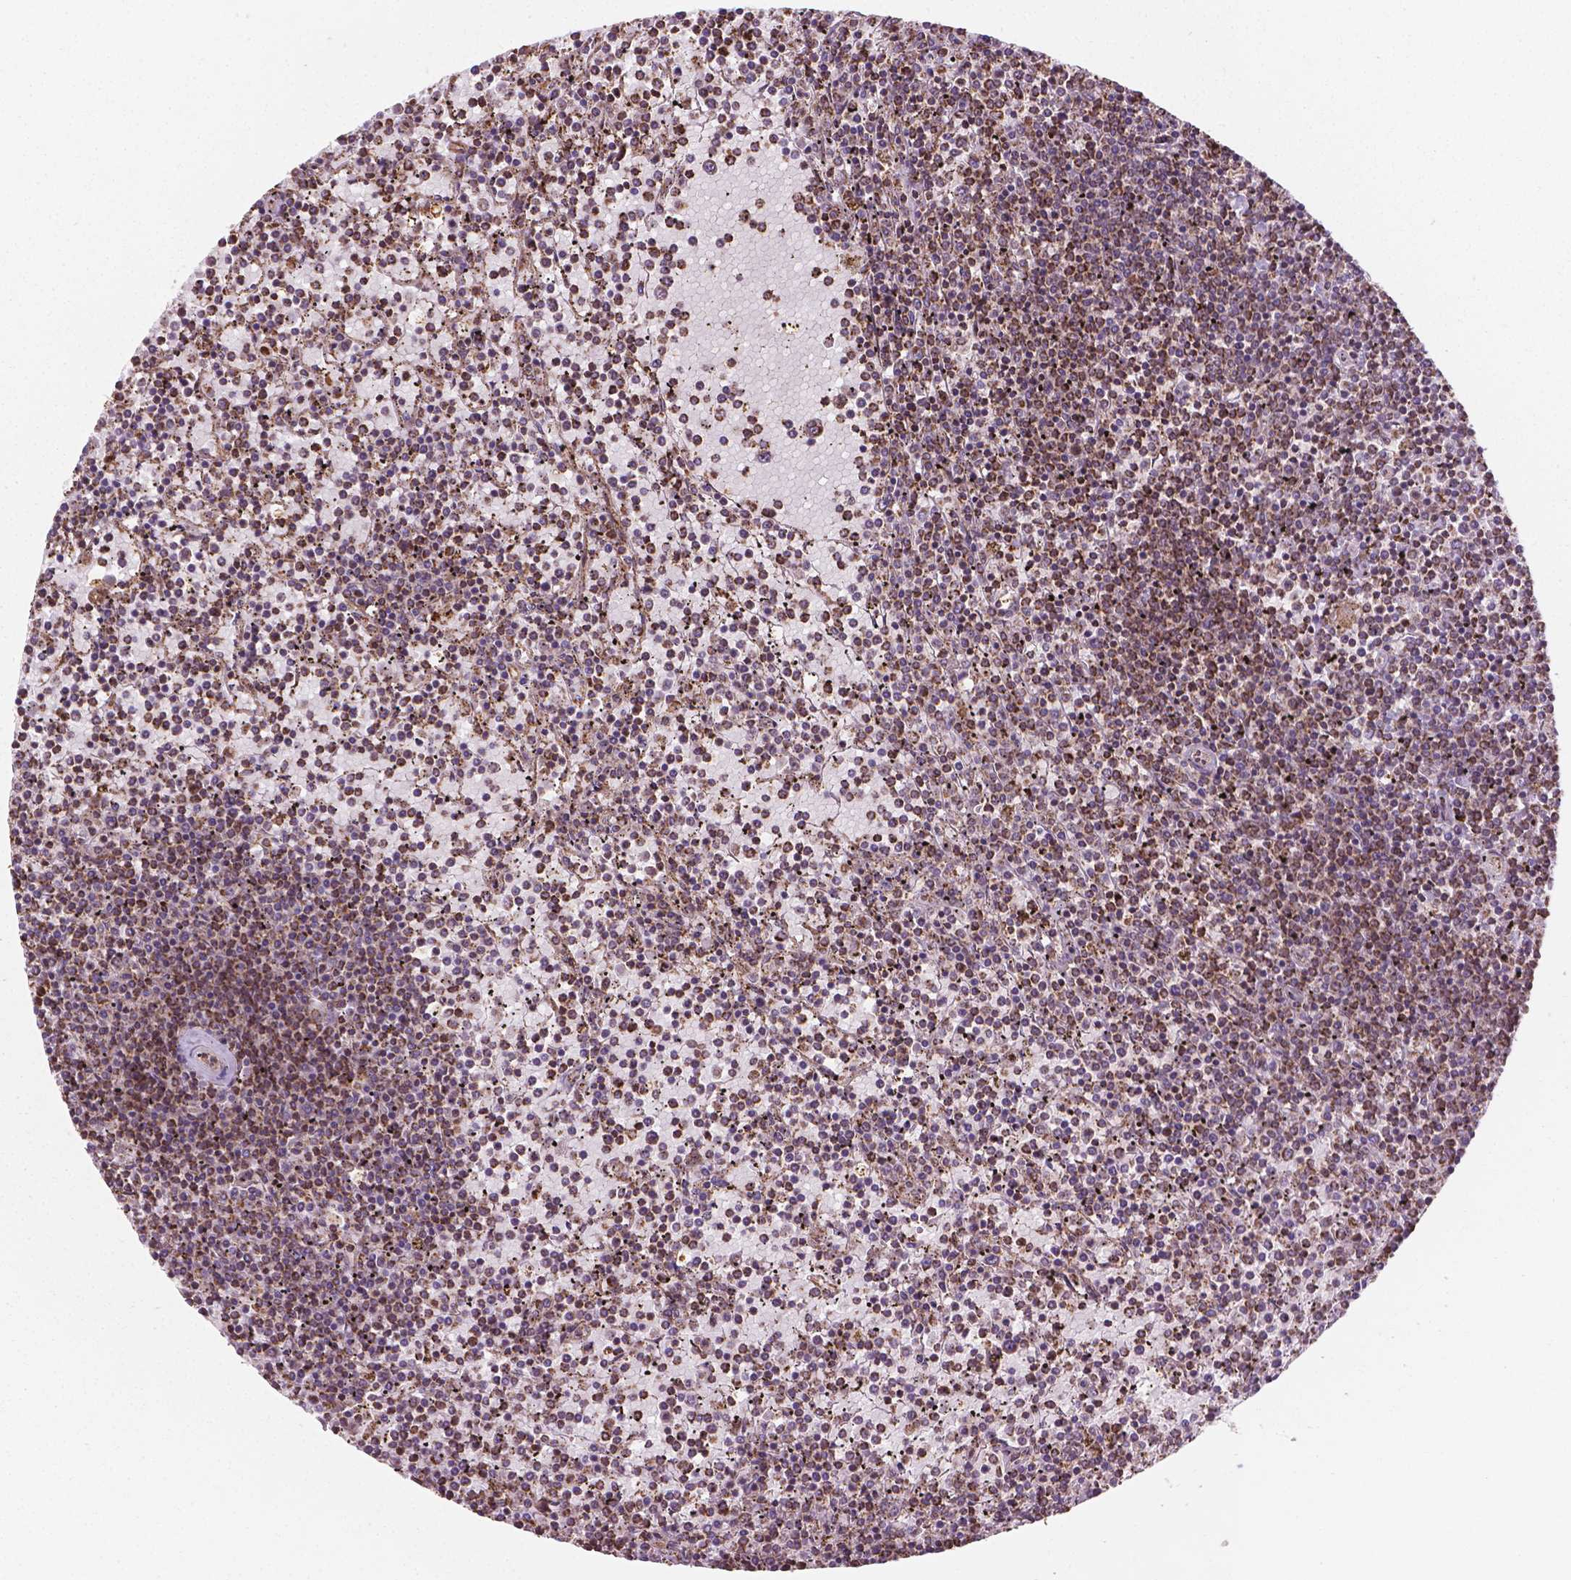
{"staining": {"intensity": "weak", "quantity": "25%-75%", "location": "cytoplasmic/membranous"}, "tissue": "lymphoma", "cell_type": "Tumor cells", "image_type": "cancer", "snomed": [{"axis": "morphology", "description": "Malignant lymphoma, non-Hodgkin's type, Low grade"}, {"axis": "topography", "description": "Spleen"}], "caption": "Tumor cells display weak cytoplasmic/membranous positivity in approximately 25%-75% of cells in lymphoma.", "gene": "HS3ST3A1", "patient": {"sex": "female", "age": 77}}